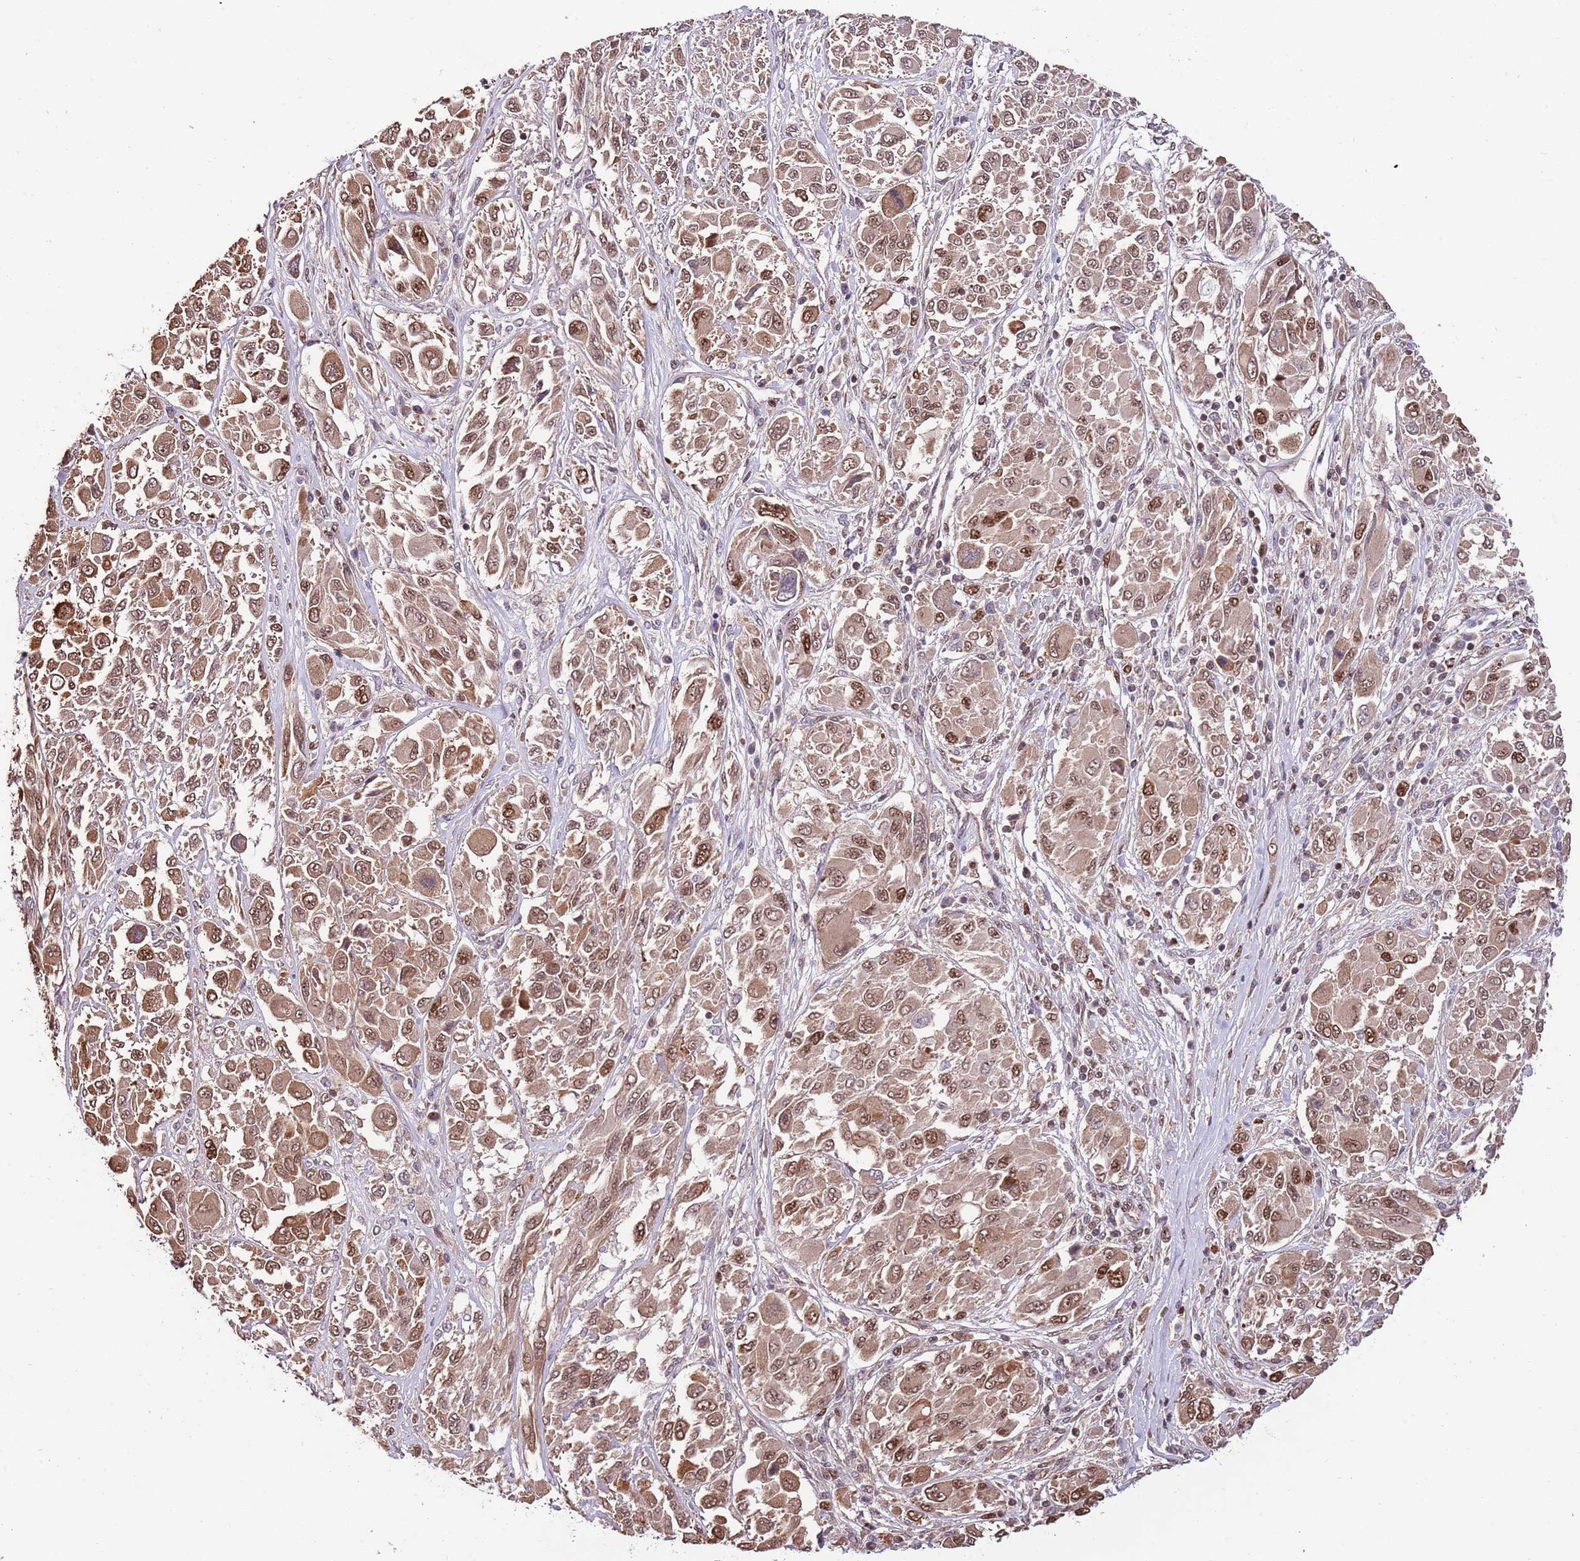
{"staining": {"intensity": "moderate", "quantity": ">75%", "location": "cytoplasmic/membranous,nuclear"}, "tissue": "melanoma", "cell_type": "Tumor cells", "image_type": "cancer", "snomed": [{"axis": "morphology", "description": "Malignant melanoma, NOS"}, {"axis": "topography", "description": "Skin"}], "caption": "Tumor cells exhibit medium levels of moderate cytoplasmic/membranous and nuclear expression in about >75% of cells in human malignant melanoma.", "gene": "RIF1", "patient": {"sex": "female", "age": 91}}